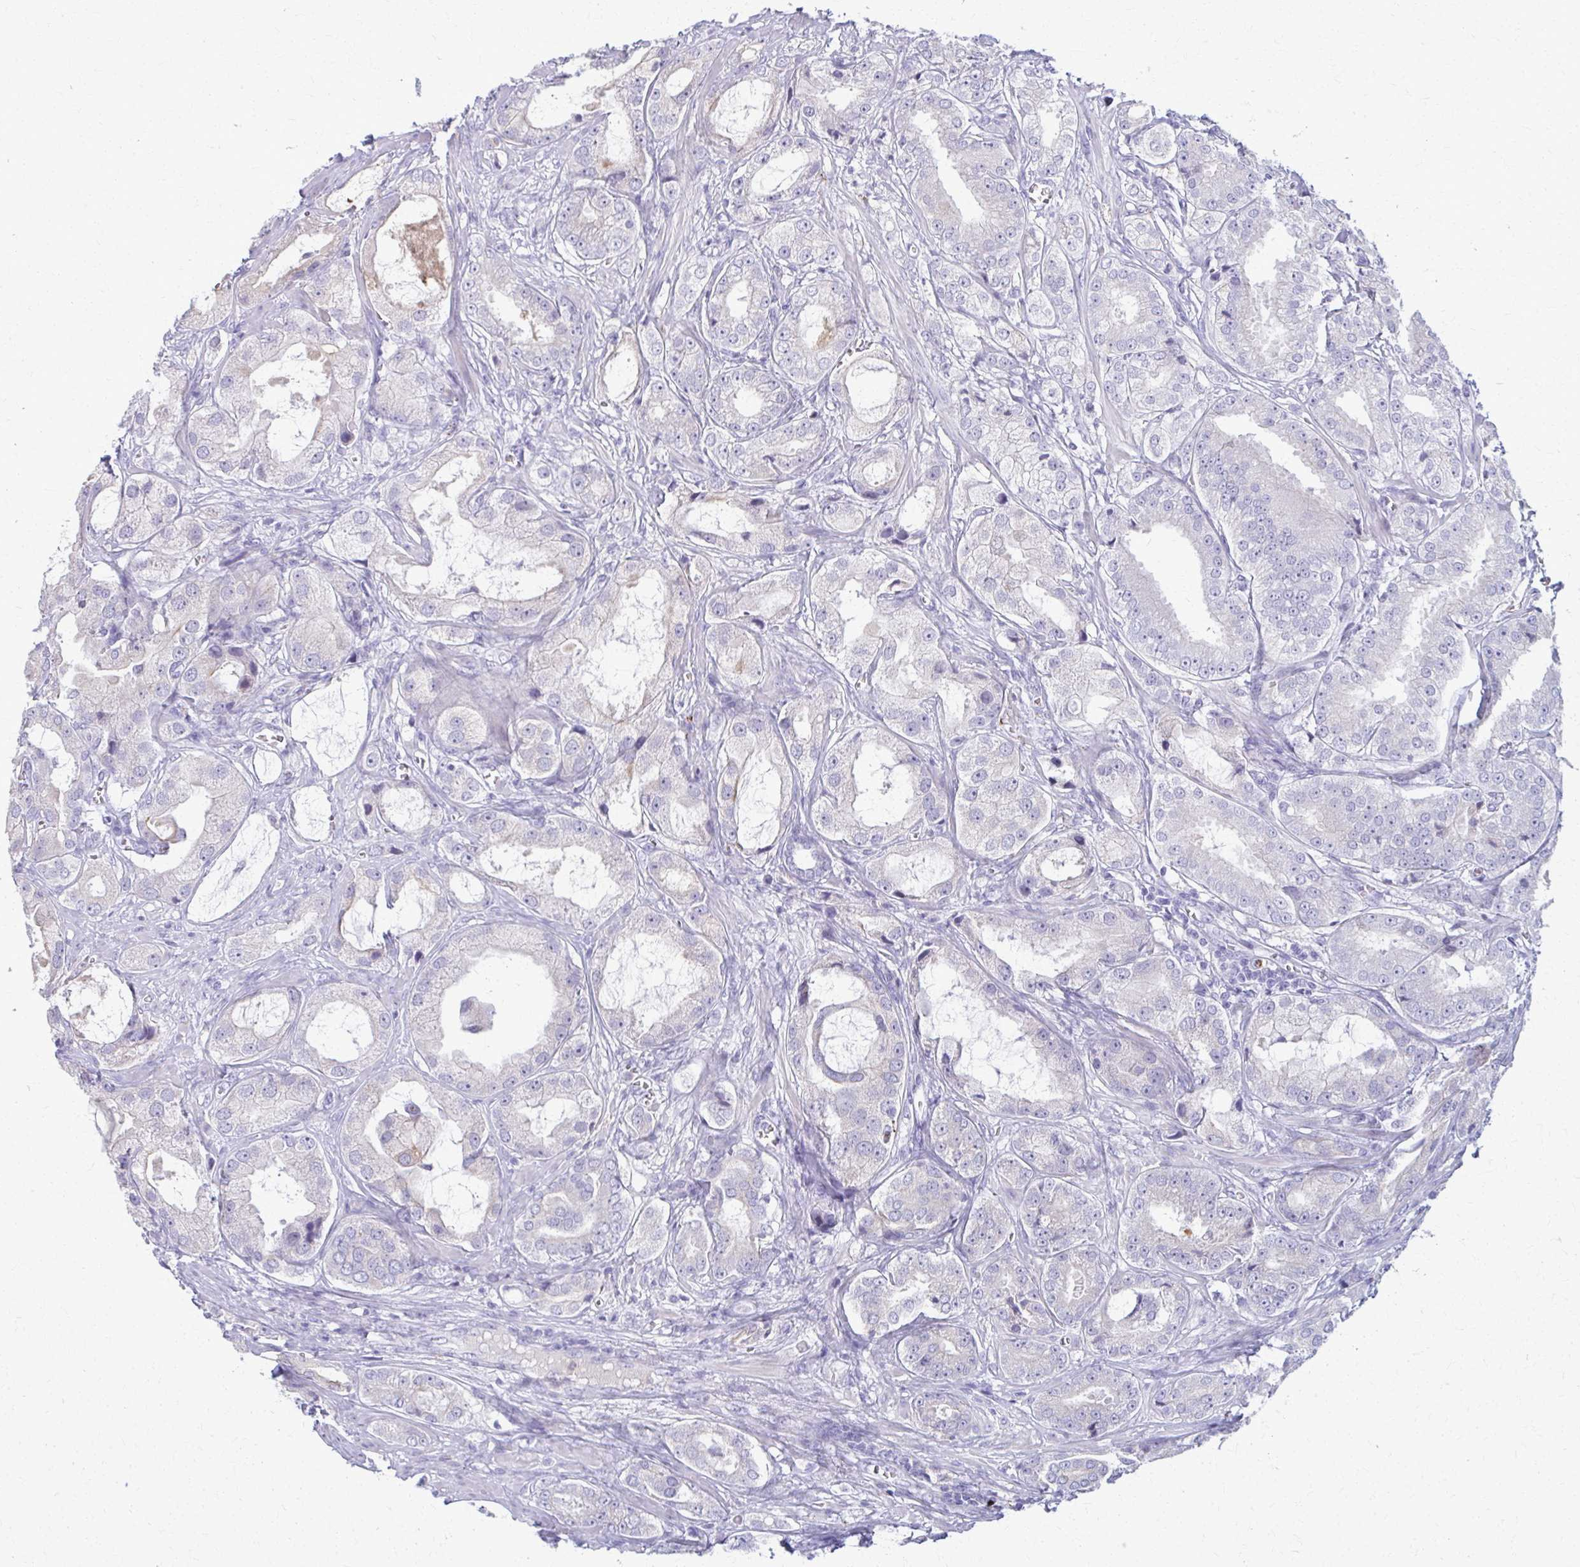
{"staining": {"intensity": "negative", "quantity": "none", "location": "none"}, "tissue": "prostate cancer", "cell_type": "Tumor cells", "image_type": "cancer", "snomed": [{"axis": "morphology", "description": "Adenocarcinoma, High grade"}, {"axis": "topography", "description": "Prostate"}], "caption": "Image shows no significant protein expression in tumor cells of adenocarcinoma (high-grade) (prostate).", "gene": "OR4M1", "patient": {"sex": "male", "age": 64}}